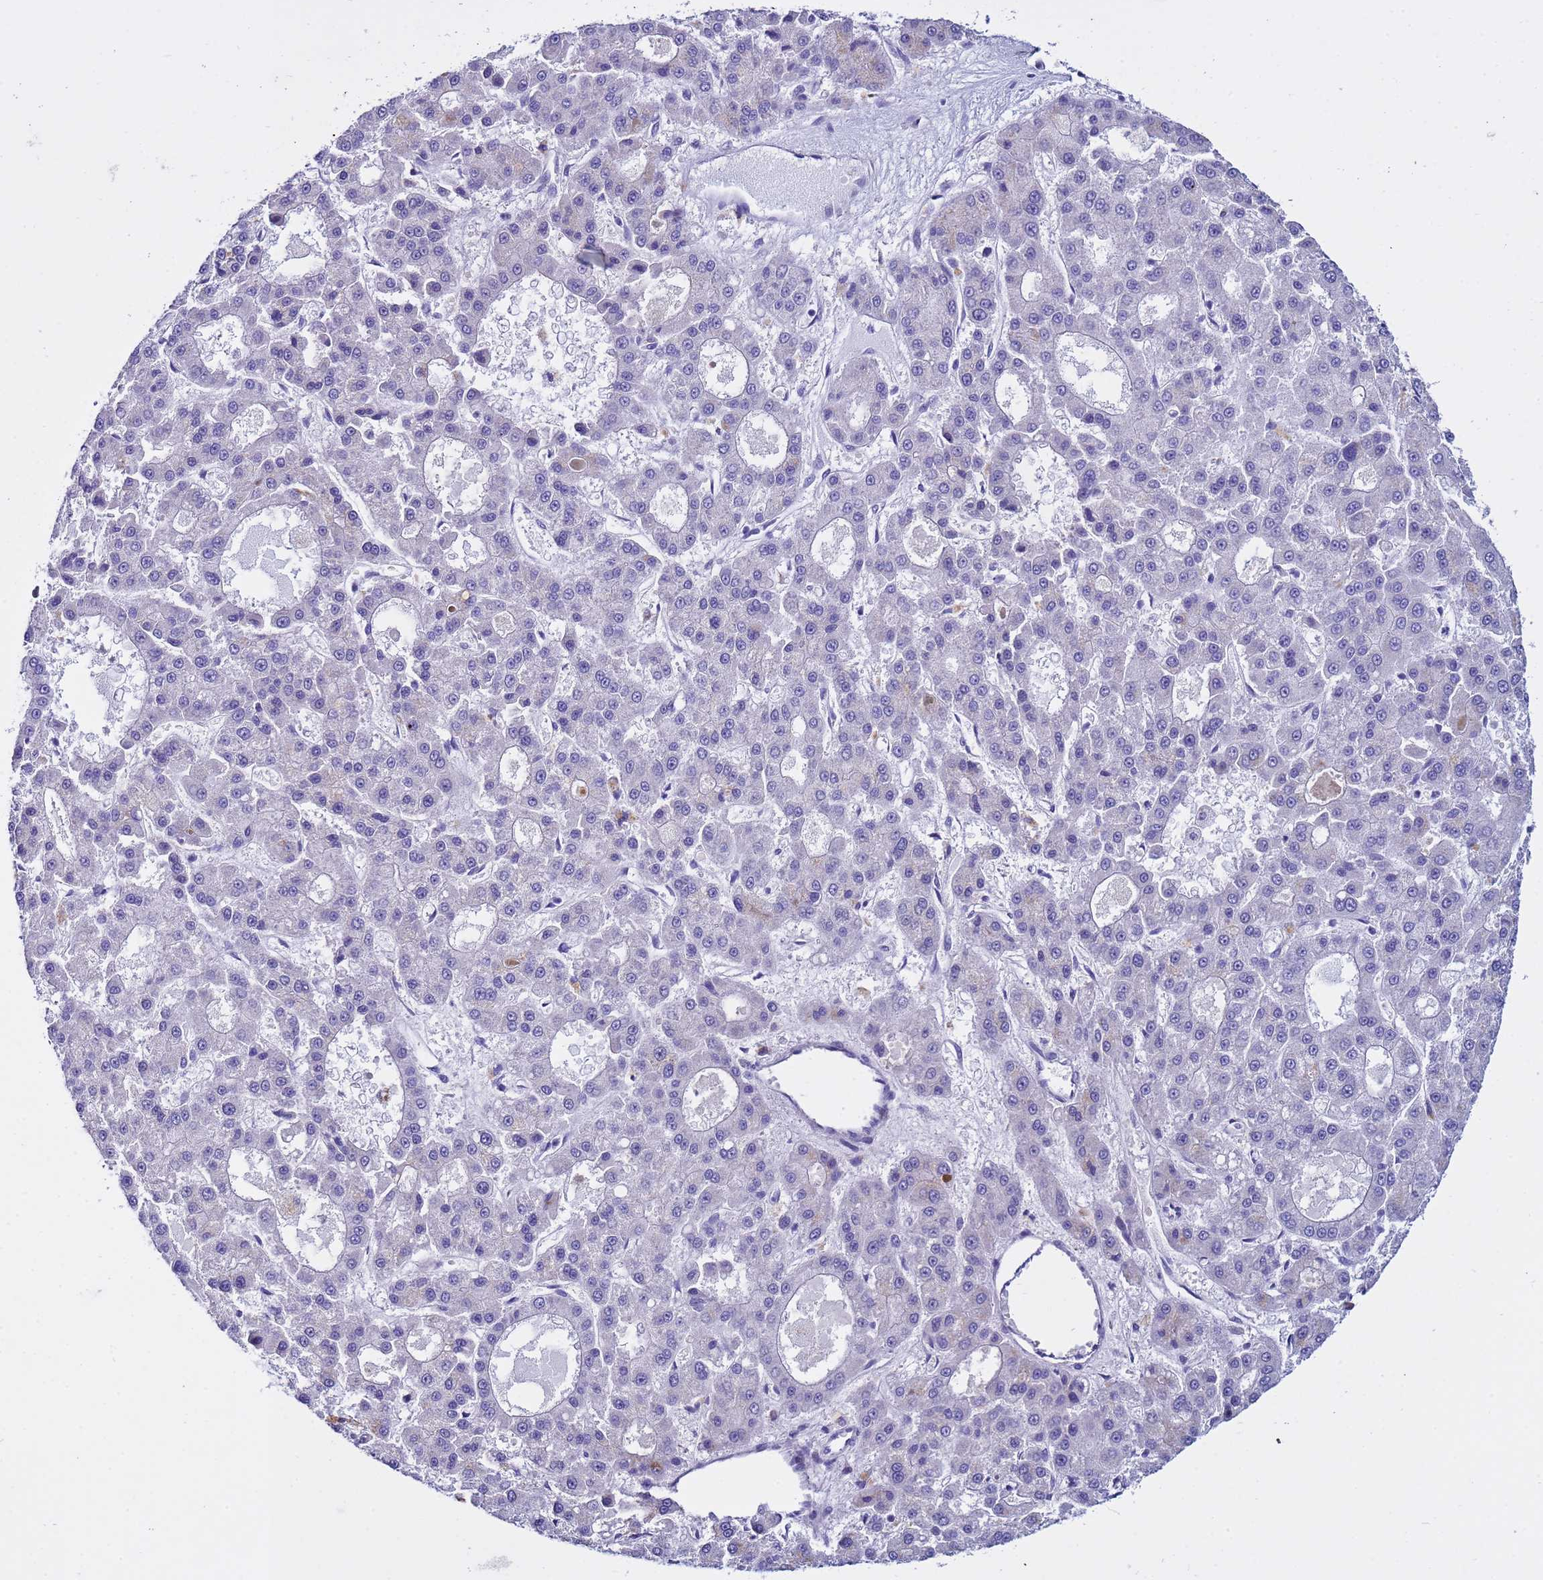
{"staining": {"intensity": "negative", "quantity": "none", "location": "none"}, "tissue": "liver cancer", "cell_type": "Tumor cells", "image_type": "cancer", "snomed": [{"axis": "morphology", "description": "Carcinoma, Hepatocellular, NOS"}, {"axis": "topography", "description": "Liver"}], "caption": "Histopathology image shows no protein staining in tumor cells of liver cancer (hepatocellular carcinoma) tissue.", "gene": "IGSF11", "patient": {"sex": "male", "age": 70}}